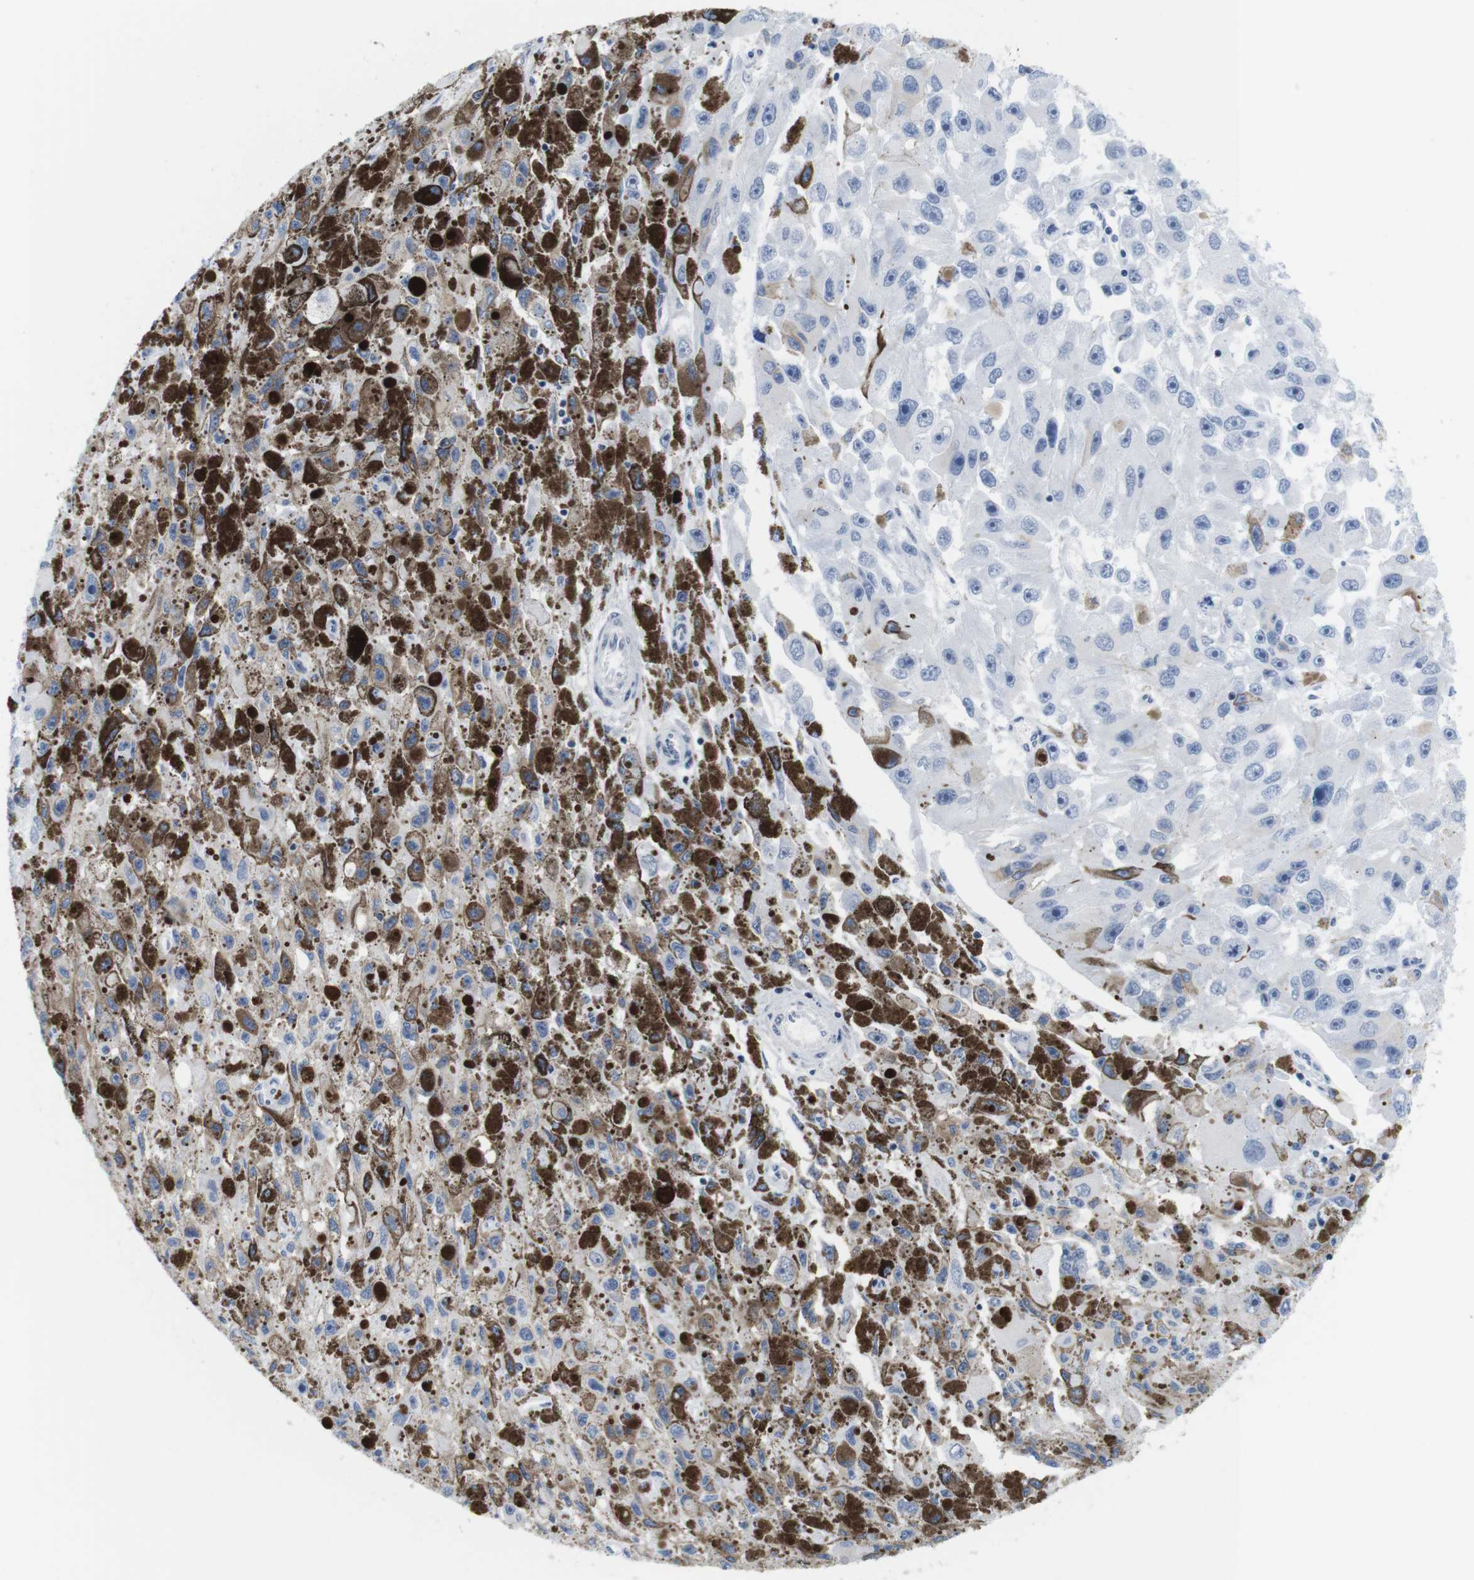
{"staining": {"intensity": "negative", "quantity": "none", "location": "none"}, "tissue": "melanoma", "cell_type": "Tumor cells", "image_type": "cancer", "snomed": [{"axis": "morphology", "description": "Malignant melanoma, NOS"}, {"axis": "topography", "description": "Skin"}], "caption": "This is an immunohistochemistry (IHC) histopathology image of human melanoma. There is no positivity in tumor cells.", "gene": "IFI16", "patient": {"sex": "female", "age": 104}}